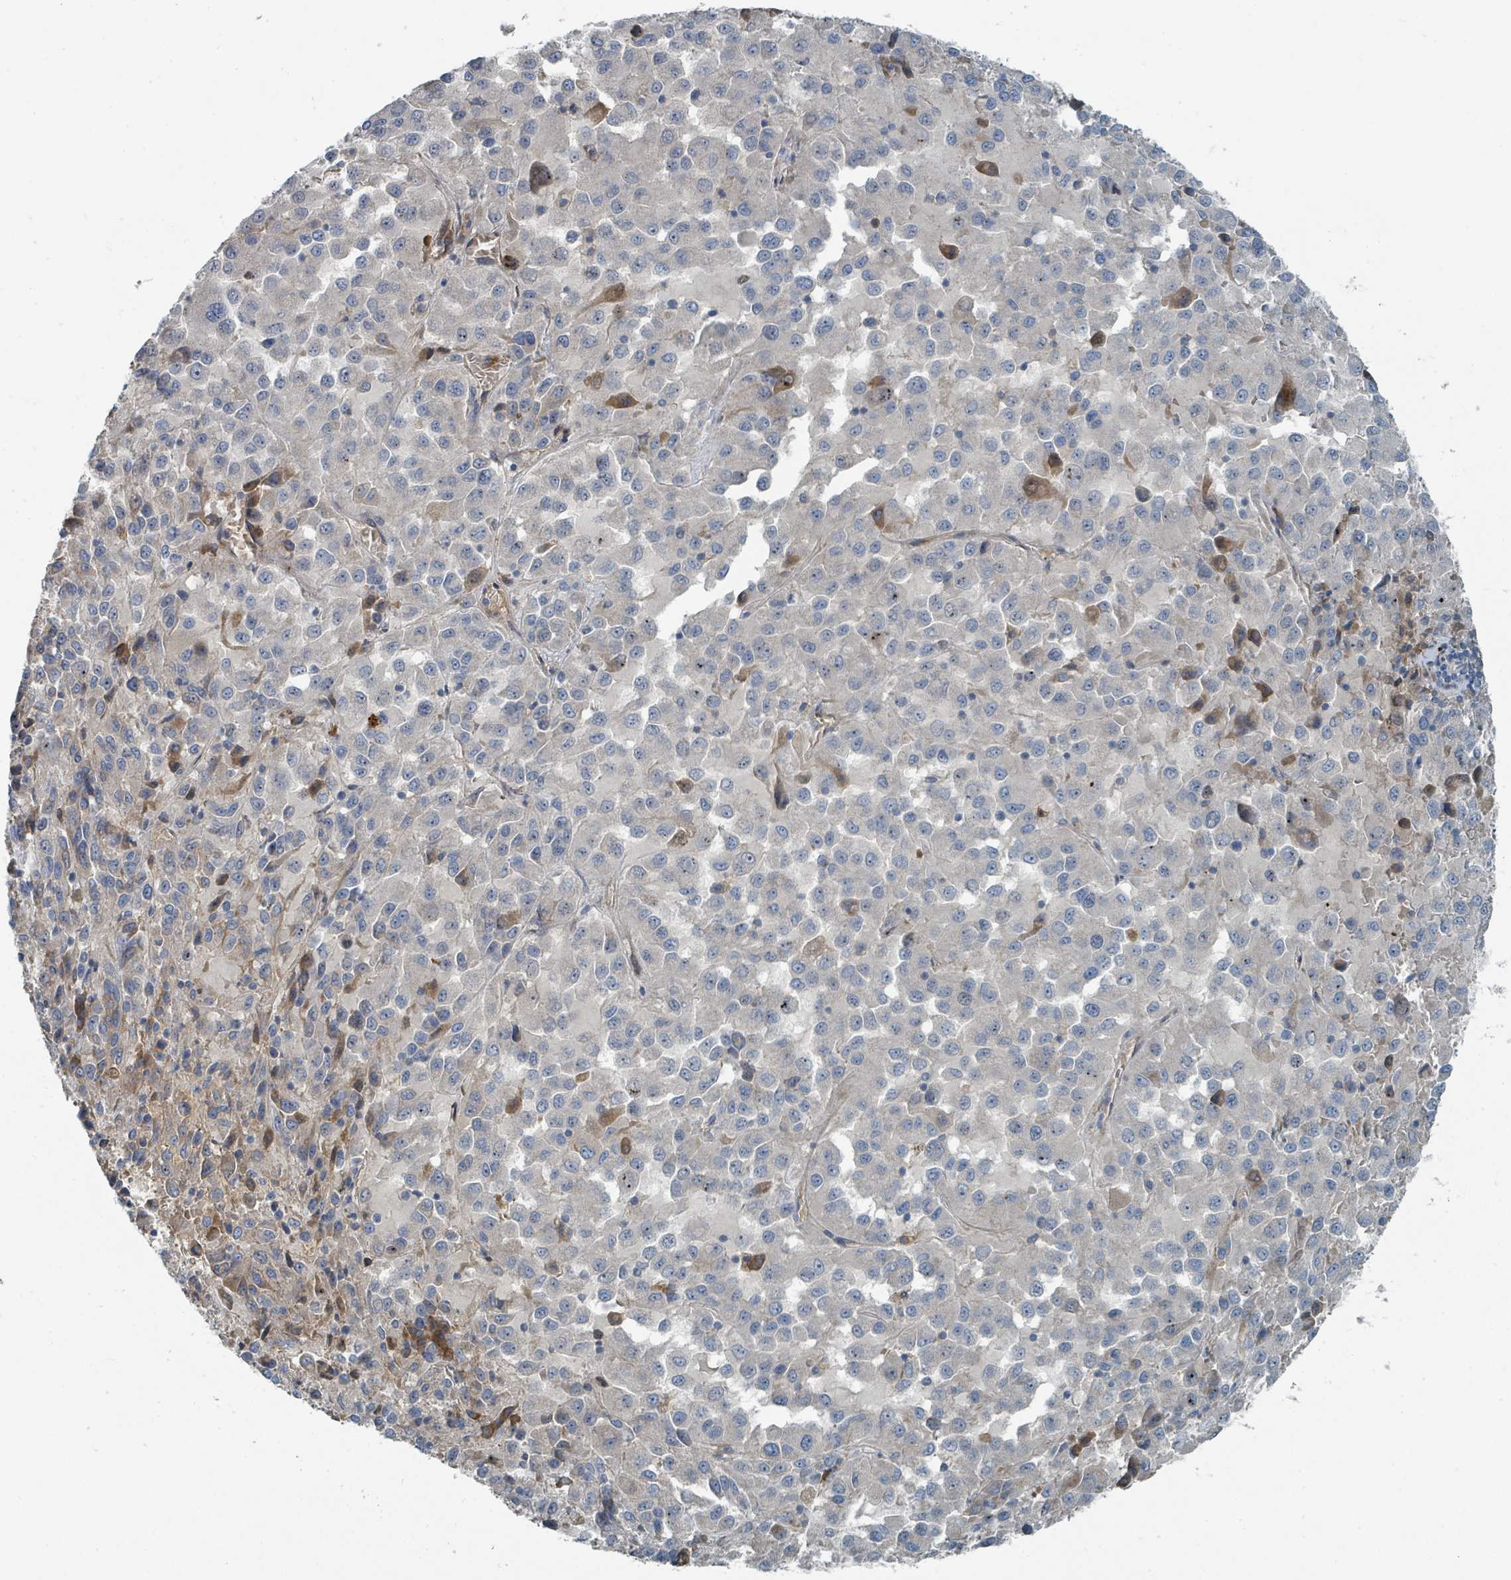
{"staining": {"intensity": "moderate", "quantity": "<25%", "location": "cytoplasmic/membranous"}, "tissue": "melanoma", "cell_type": "Tumor cells", "image_type": "cancer", "snomed": [{"axis": "morphology", "description": "Malignant melanoma, Metastatic site"}, {"axis": "topography", "description": "Lung"}], "caption": "This photomicrograph displays malignant melanoma (metastatic site) stained with immunohistochemistry to label a protein in brown. The cytoplasmic/membranous of tumor cells show moderate positivity for the protein. Nuclei are counter-stained blue.", "gene": "SLC44A5", "patient": {"sex": "male", "age": 64}}